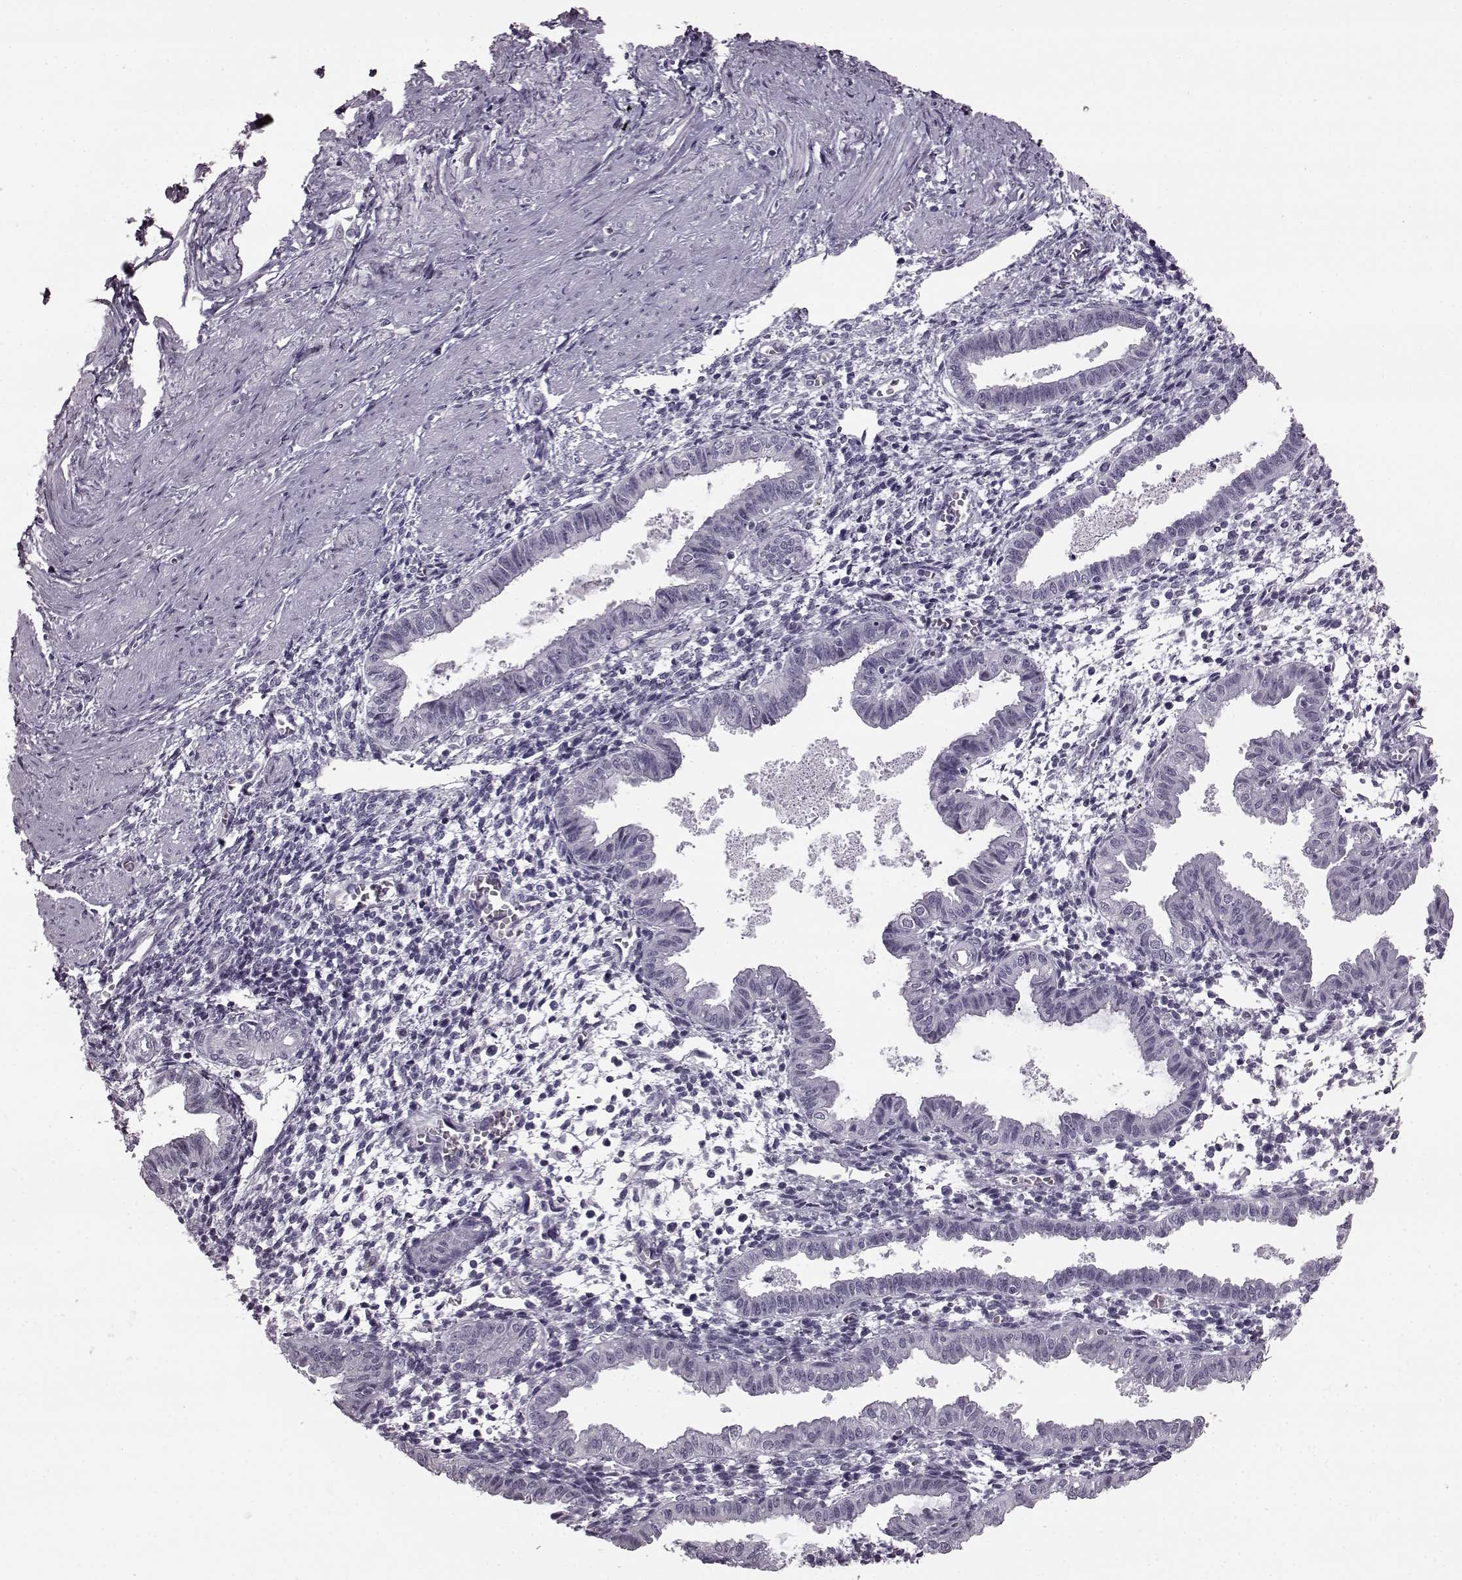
{"staining": {"intensity": "negative", "quantity": "none", "location": "none"}, "tissue": "endometrium", "cell_type": "Cells in endometrial stroma", "image_type": "normal", "snomed": [{"axis": "morphology", "description": "Normal tissue, NOS"}, {"axis": "topography", "description": "Endometrium"}], "caption": "An image of endometrium stained for a protein exhibits no brown staining in cells in endometrial stroma. The staining was performed using DAB (3,3'-diaminobenzidine) to visualize the protein expression in brown, while the nuclei were stained in blue with hematoxylin (Magnification: 20x).", "gene": "PRPH2", "patient": {"sex": "female", "age": 37}}